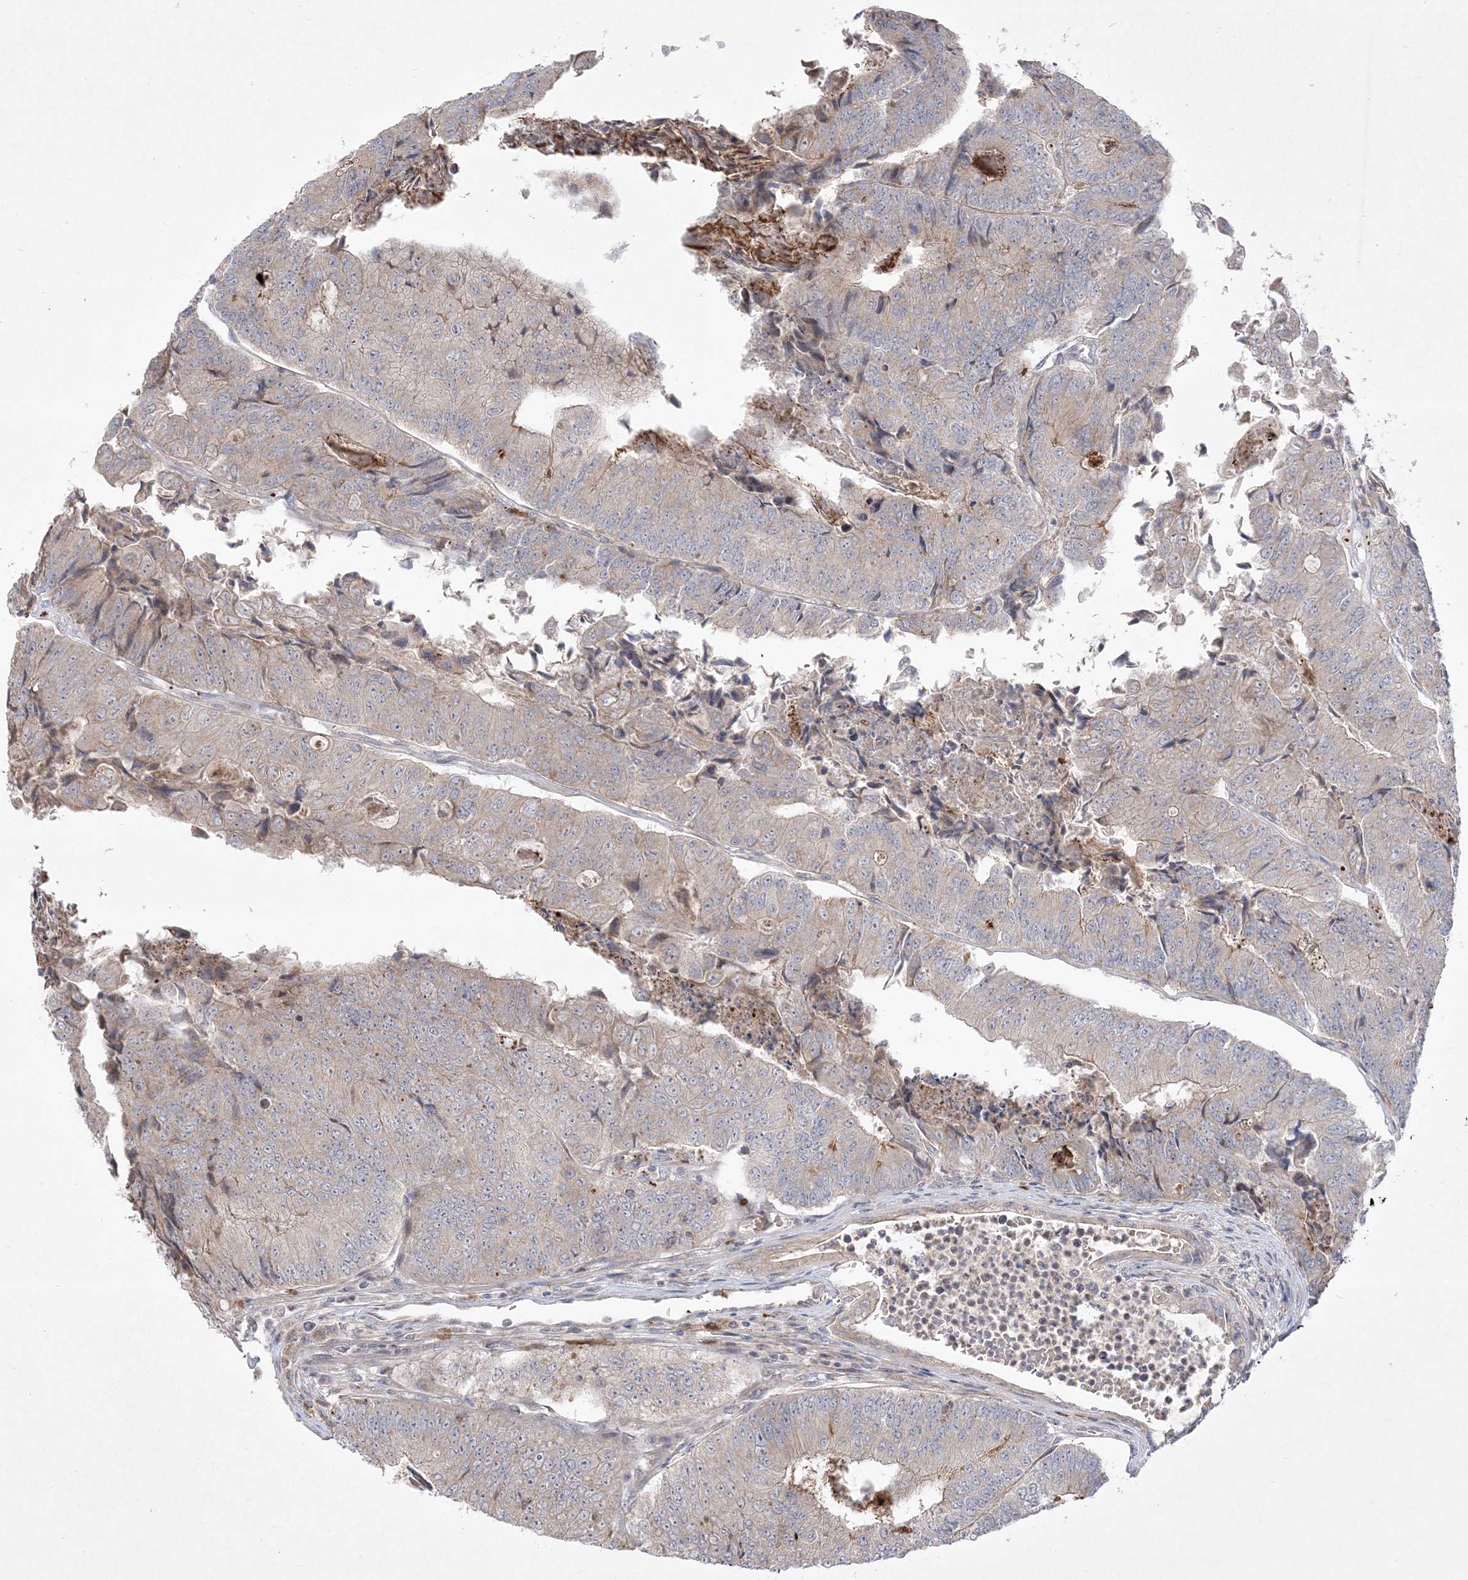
{"staining": {"intensity": "weak", "quantity": "25%-75%", "location": "cytoplasmic/membranous"}, "tissue": "colorectal cancer", "cell_type": "Tumor cells", "image_type": "cancer", "snomed": [{"axis": "morphology", "description": "Adenocarcinoma, NOS"}, {"axis": "topography", "description": "Colon"}], "caption": "Immunohistochemical staining of colorectal cancer (adenocarcinoma) reveals low levels of weak cytoplasmic/membranous staining in about 25%-75% of tumor cells. (Stains: DAB (3,3'-diaminobenzidine) in brown, nuclei in blue, Microscopy: brightfield microscopy at high magnification).", "gene": "CLNK", "patient": {"sex": "female", "age": 67}}